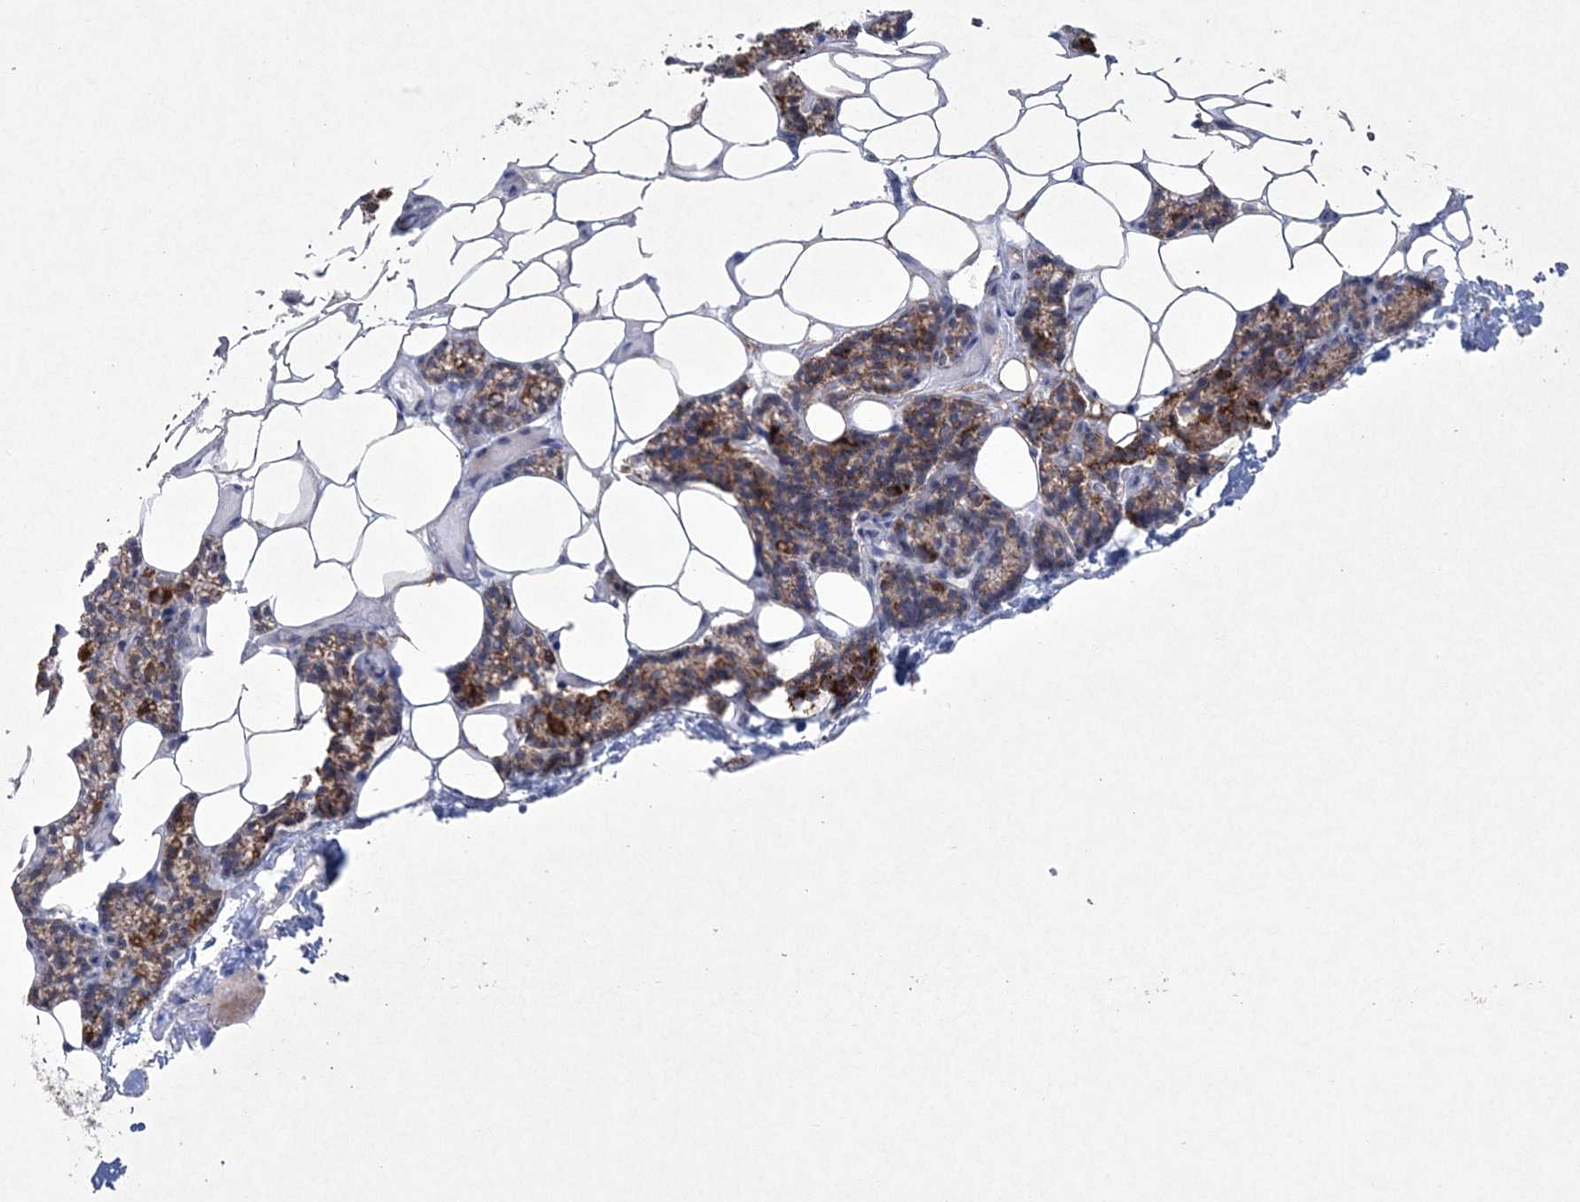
{"staining": {"intensity": "moderate", "quantity": ">75%", "location": "cytoplasmic/membranous"}, "tissue": "parathyroid gland", "cell_type": "Glandular cells", "image_type": "normal", "snomed": [{"axis": "morphology", "description": "Normal tissue, NOS"}, {"axis": "topography", "description": "Parathyroid gland"}], "caption": "Immunohistochemical staining of benign parathyroid gland reveals medium levels of moderate cytoplasmic/membranous expression in approximately >75% of glandular cells.", "gene": "CES4A", "patient": {"sex": "male", "age": 75}}